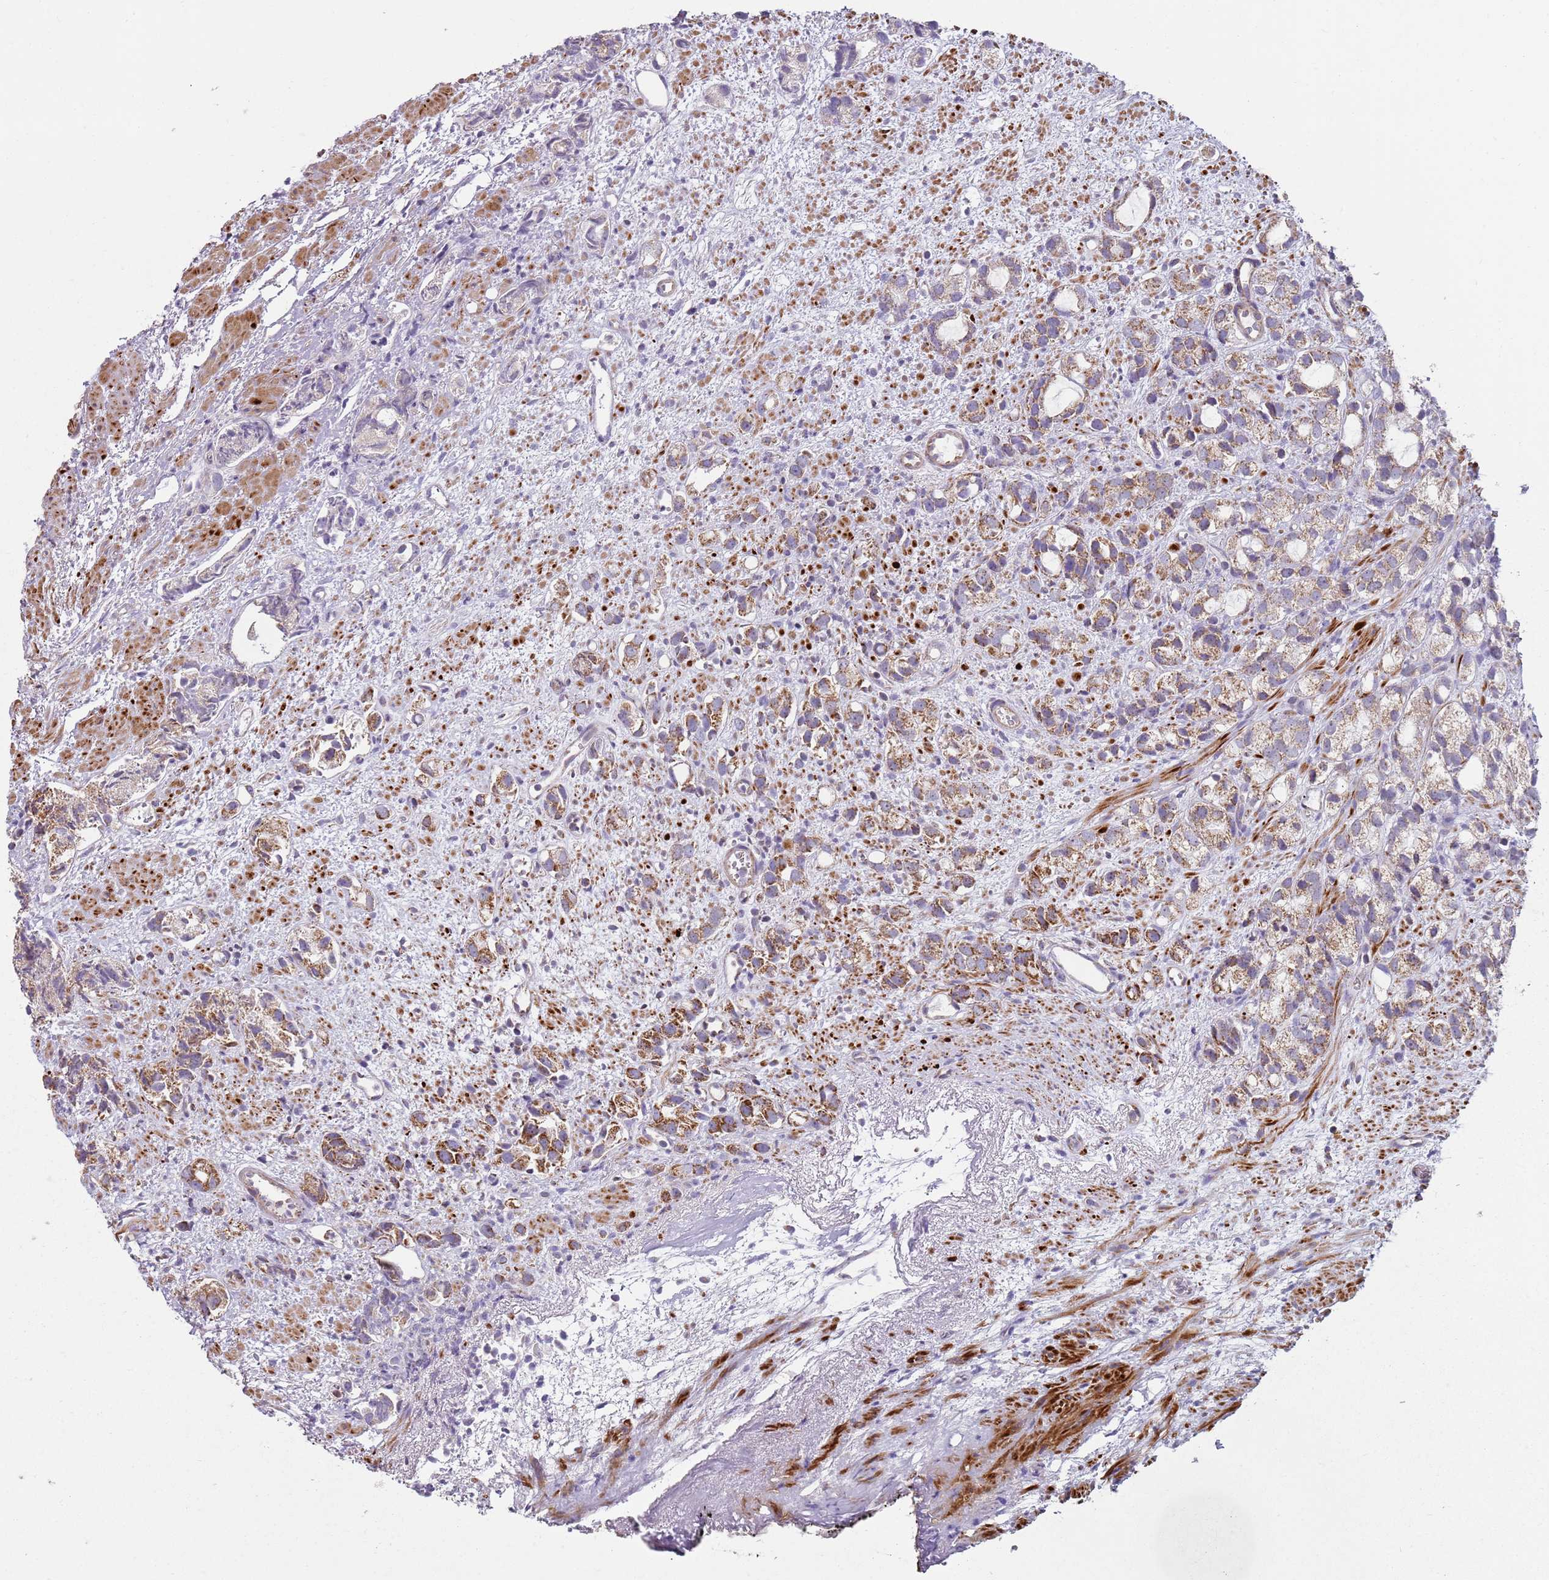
{"staining": {"intensity": "moderate", "quantity": ">75%", "location": "cytoplasmic/membranous"}, "tissue": "prostate cancer", "cell_type": "Tumor cells", "image_type": "cancer", "snomed": [{"axis": "morphology", "description": "Adenocarcinoma, High grade"}, {"axis": "topography", "description": "Prostate"}], "caption": "Approximately >75% of tumor cells in human prostate adenocarcinoma (high-grade) reveal moderate cytoplasmic/membranous protein staining as visualized by brown immunohistochemical staining.", "gene": "GAS8", "patient": {"sex": "male", "age": 82}}